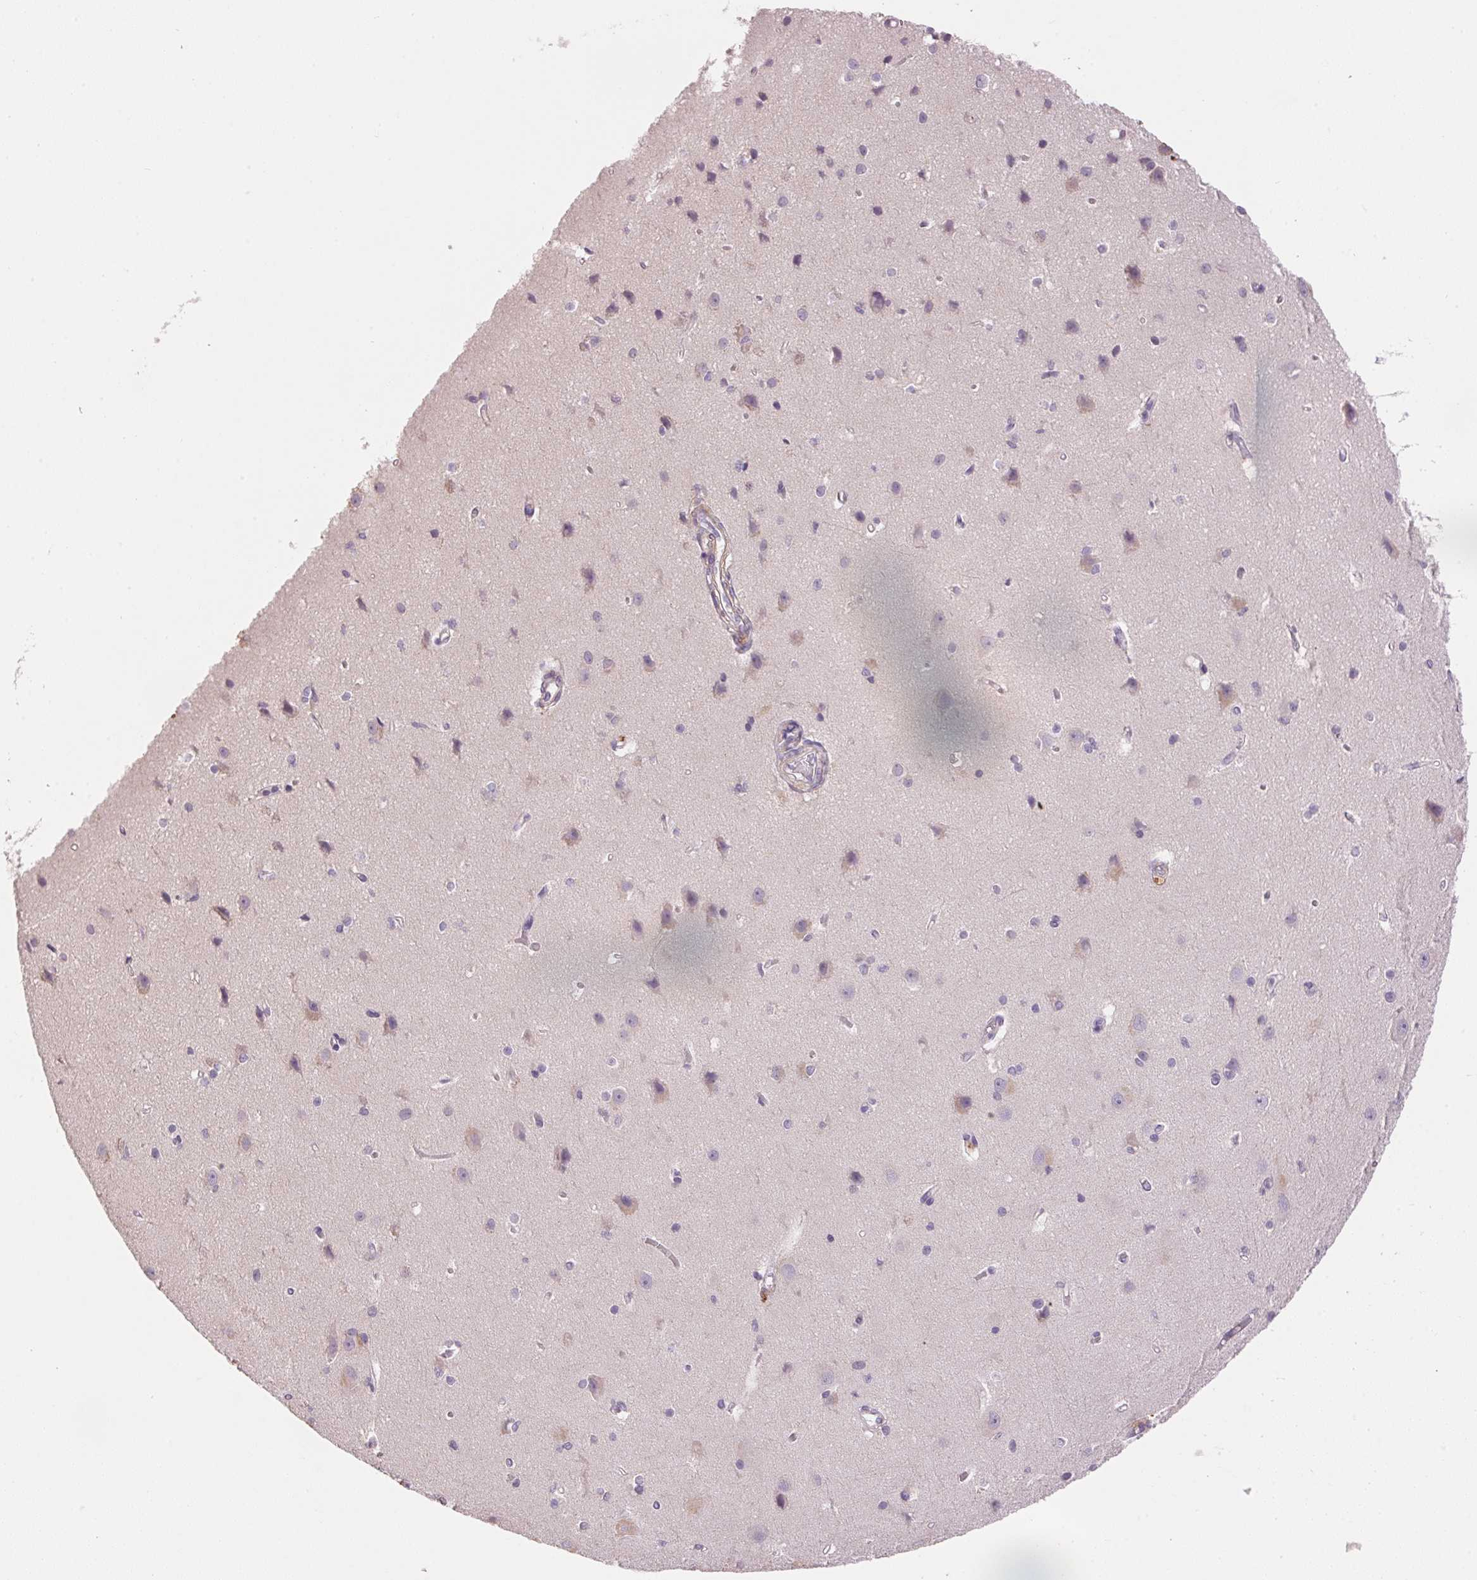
{"staining": {"intensity": "negative", "quantity": "none", "location": "none"}, "tissue": "cerebral cortex", "cell_type": "Endothelial cells", "image_type": "normal", "snomed": [{"axis": "morphology", "description": "Normal tissue, NOS"}, {"axis": "topography", "description": "Cerebral cortex"}], "caption": "There is no significant staining in endothelial cells of cerebral cortex. The staining is performed using DAB (3,3'-diaminobenzidine) brown chromogen with nuclei counter-stained in using hematoxylin.", "gene": "LYZL6", "patient": {"sex": "male", "age": 37}}